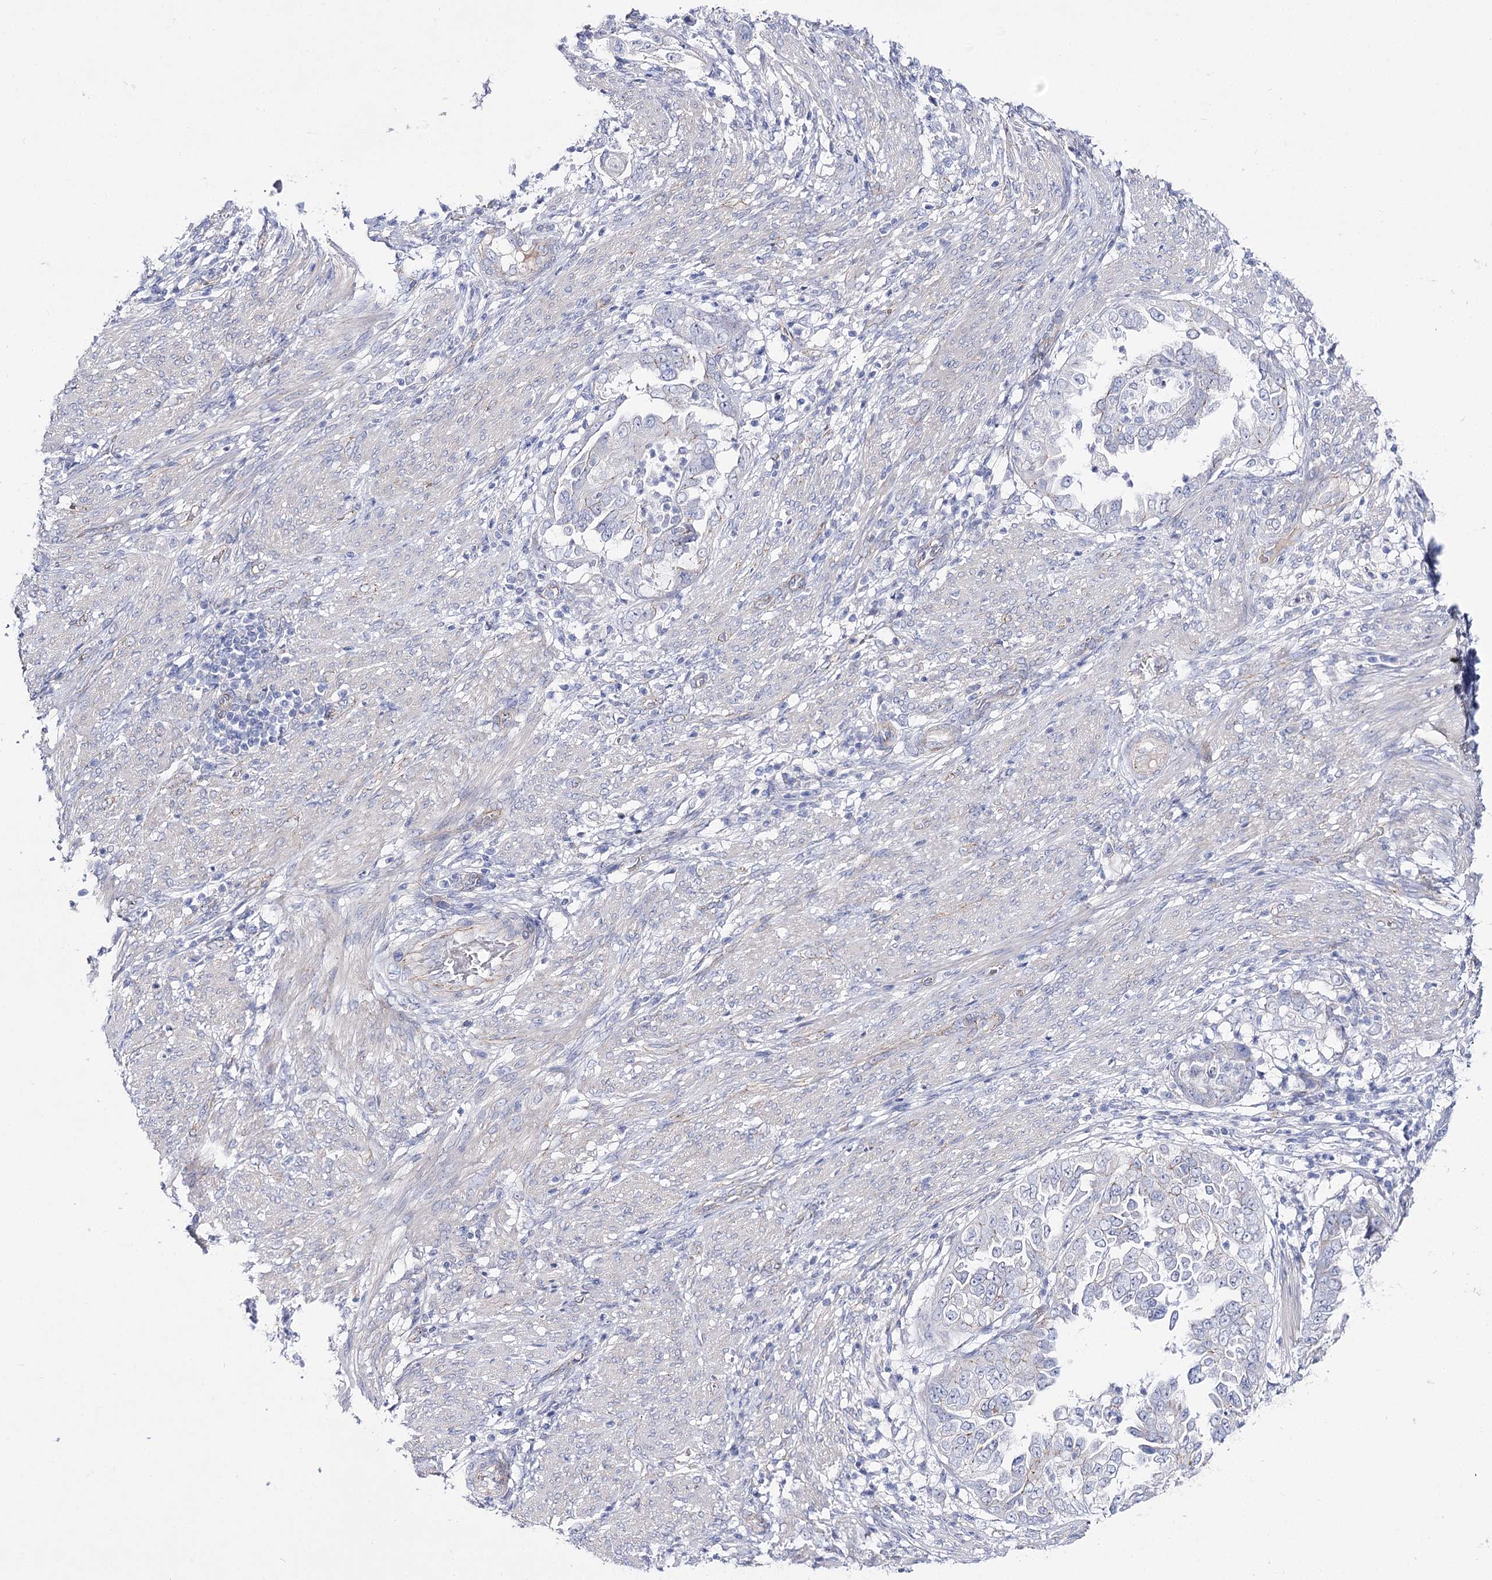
{"staining": {"intensity": "negative", "quantity": "none", "location": "none"}, "tissue": "endometrial cancer", "cell_type": "Tumor cells", "image_type": "cancer", "snomed": [{"axis": "morphology", "description": "Adenocarcinoma, NOS"}, {"axis": "topography", "description": "Endometrium"}], "caption": "This is an IHC photomicrograph of human endometrial adenocarcinoma. There is no expression in tumor cells.", "gene": "NRAP", "patient": {"sex": "female", "age": 85}}